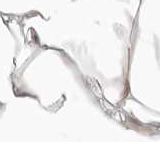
{"staining": {"intensity": "weak", "quantity": ">75%", "location": "cytoplasmic/membranous"}, "tissue": "adipose tissue", "cell_type": "Adipocytes", "image_type": "normal", "snomed": [{"axis": "morphology", "description": "Normal tissue, NOS"}, {"axis": "topography", "description": "Breast"}], "caption": "Protein staining exhibits weak cytoplasmic/membranous expression in approximately >75% of adipocytes in benign adipose tissue. (DAB = brown stain, brightfield microscopy at high magnification).", "gene": "INTS11", "patient": {"sex": "female", "age": 23}}